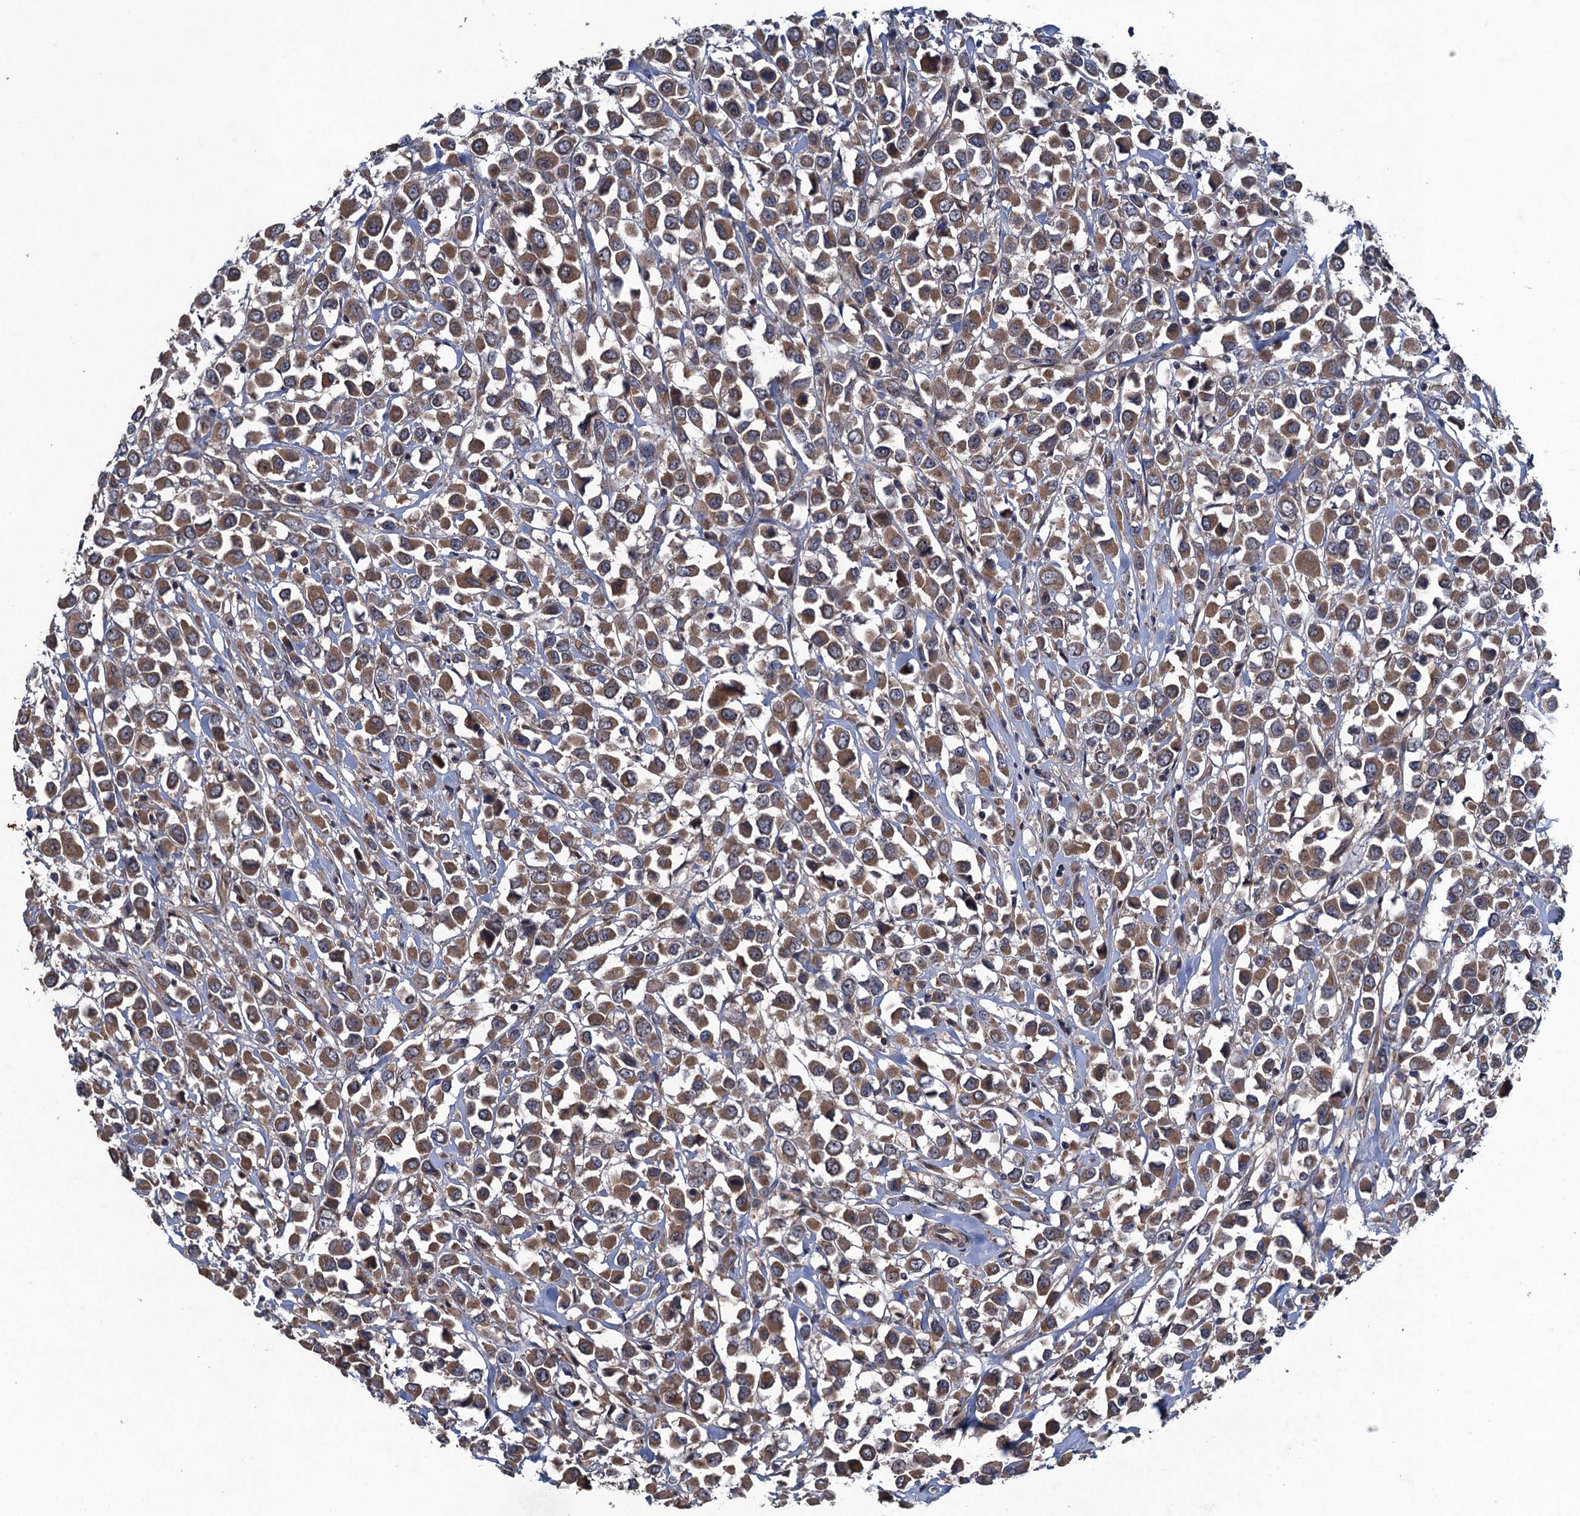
{"staining": {"intensity": "moderate", "quantity": ">75%", "location": "cytoplasmic/membranous"}, "tissue": "breast cancer", "cell_type": "Tumor cells", "image_type": "cancer", "snomed": [{"axis": "morphology", "description": "Duct carcinoma"}, {"axis": "topography", "description": "Breast"}], "caption": "Human breast infiltrating ductal carcinoma stained with a protein marker demonstrates moderate staining in tumor cells.", "gene": "CNTN5", "patient": {"sex": "female", "age": 61}}